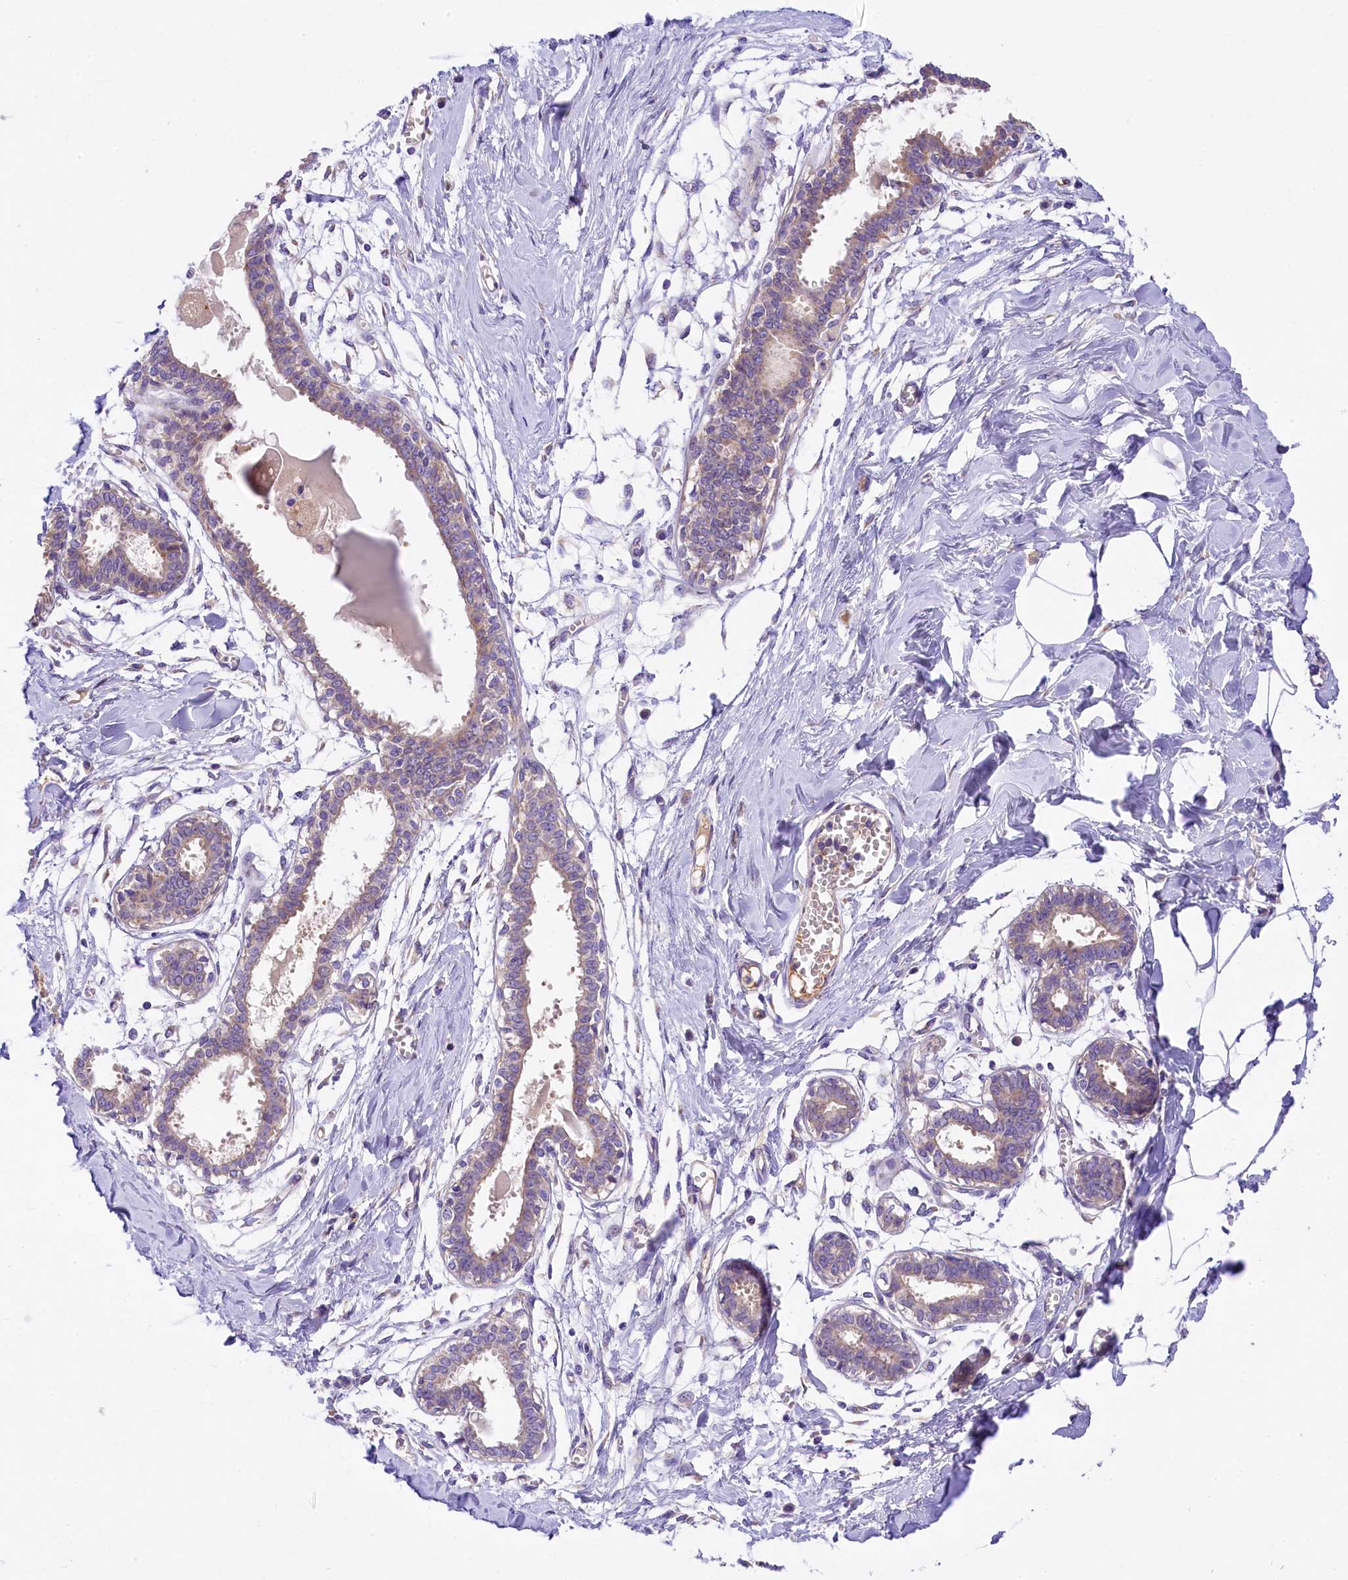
{"staining": {"intensity": "negative", "quantity": "none", "location": "none"}, "tissue": "breast", "cell_type": "Adipocytes", "image_type": "normal", "snomed": [{"axis": "morphology", "description": "Normal tissue, NOS"}, {"axis": "topography", "description": "Breast"}], "caption": "This is a image of immunohistochemistry (IHC) staining of unremarkable breast, which shows no positivity in adipocytes.", "gene": "UBXN6", "patient": {"sex": "female", "age": 27}}